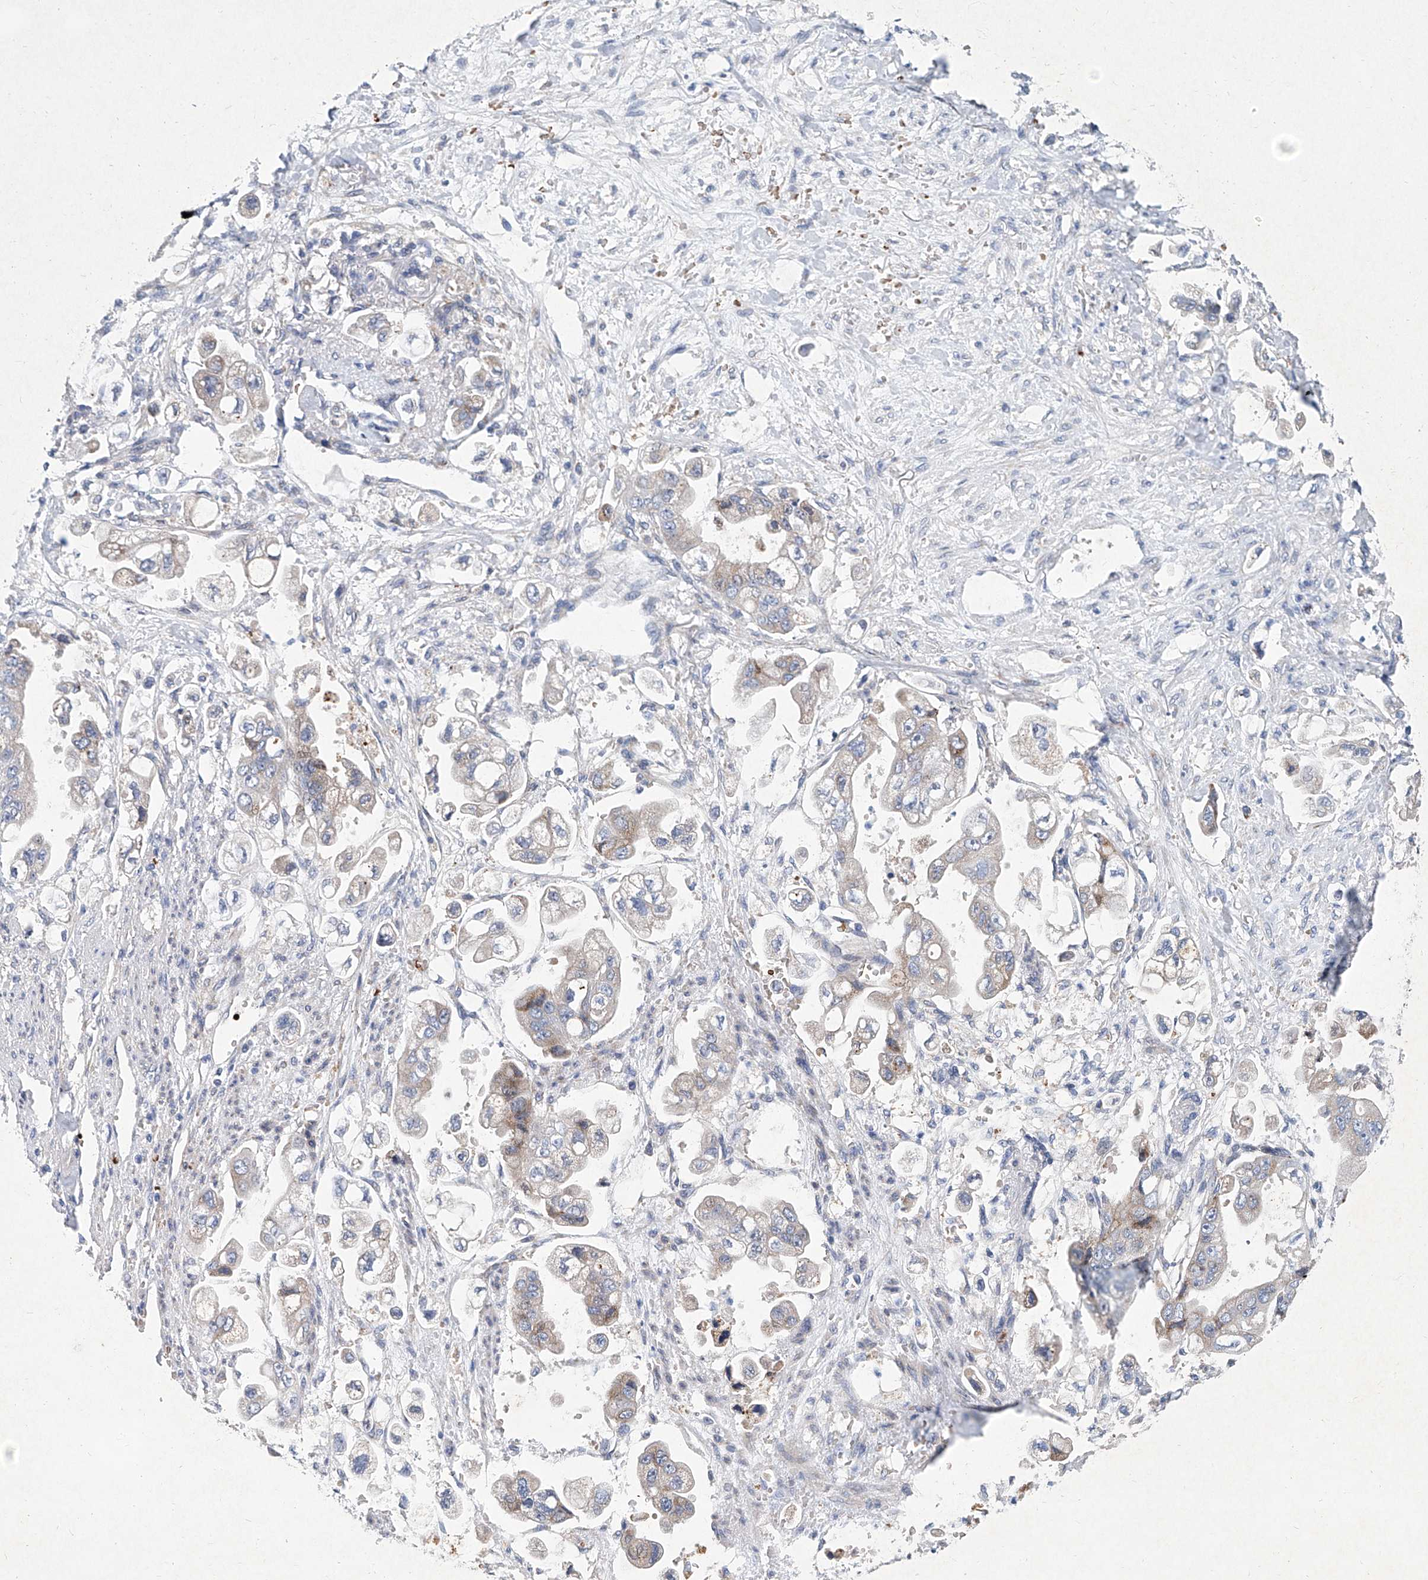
{"staining": {"intensity": "negative", "quantity": "none", "location": "none"}, "tissue": "stomach cancer", "cell_type": "Tumor cells", "image_type": "cancer", "snomed": [{"axis": "morphology", "description": "Adenocarcinoma, NOS"}, {"axis": "topography", "description": "Stomach"}], "caption": "This is a image of immunohistochemistry staining of stomach cancer (adenocarcinoma), which shows no staining in tumor cells. The staining is performed using DAB brown chromogen with nuclei counter-stained in using hematoxylin.", "gene": "FPR2", "patient": {"sex": "male", "age": 62}}